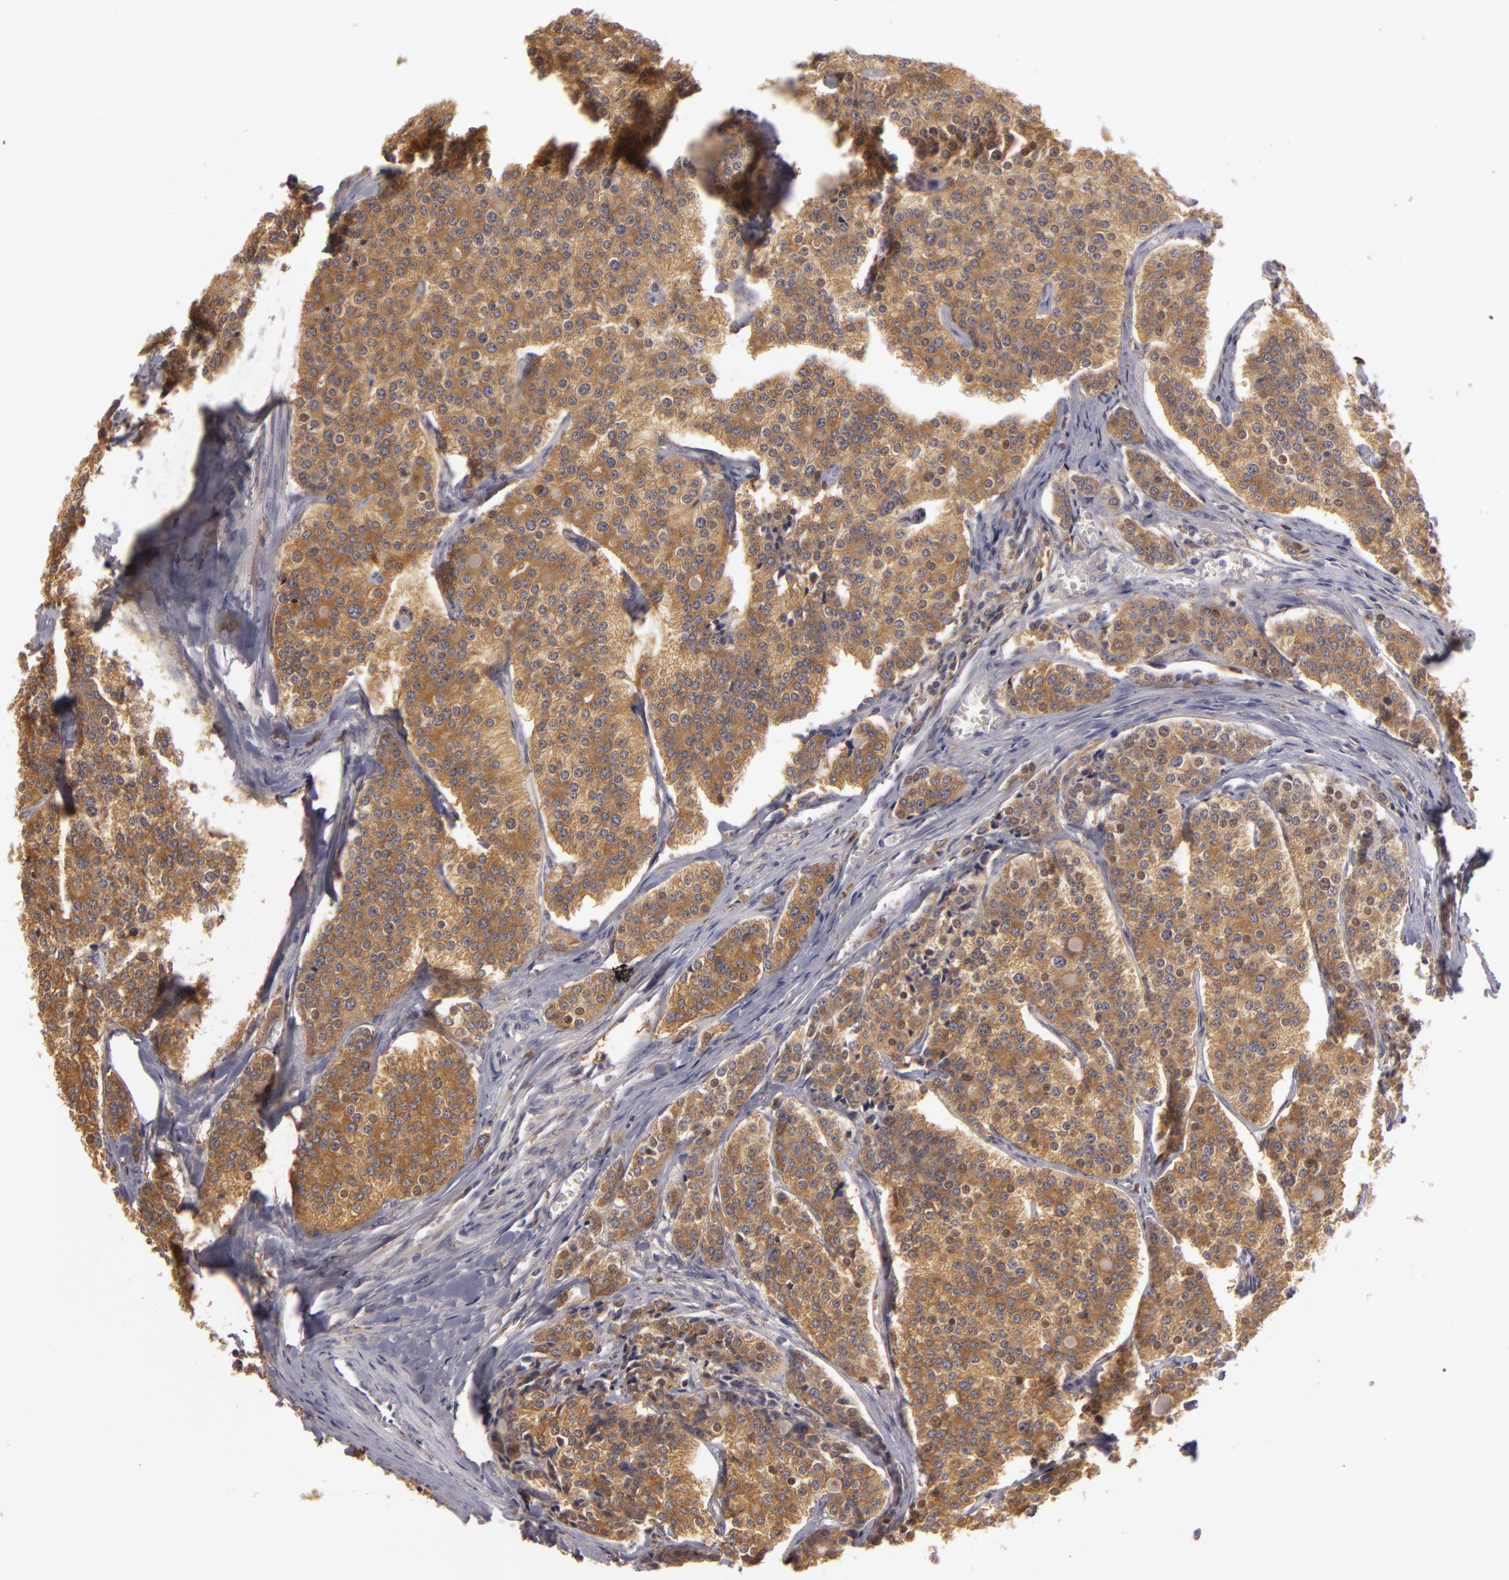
{"staining": {"intensity": "moderate", "quantity": ">75%", "location": "cytoplasmic/membranous"}, "tissue": "carcinoid", "cell_type": "Tumor cells", "image_type": "cancer", "snomed": [{"axis": "morphology", "description": "Carcinoid, malignant, NOS"}, {"axis": "topography", "description": "Small intestine"}], "caption": "Moderate cytoplasmic/membranous positivity is seen in about >75% of tumor cells in carcinoid.", "gene": "GNPDA1", "patient": {"sex": "male", "age": 63}}